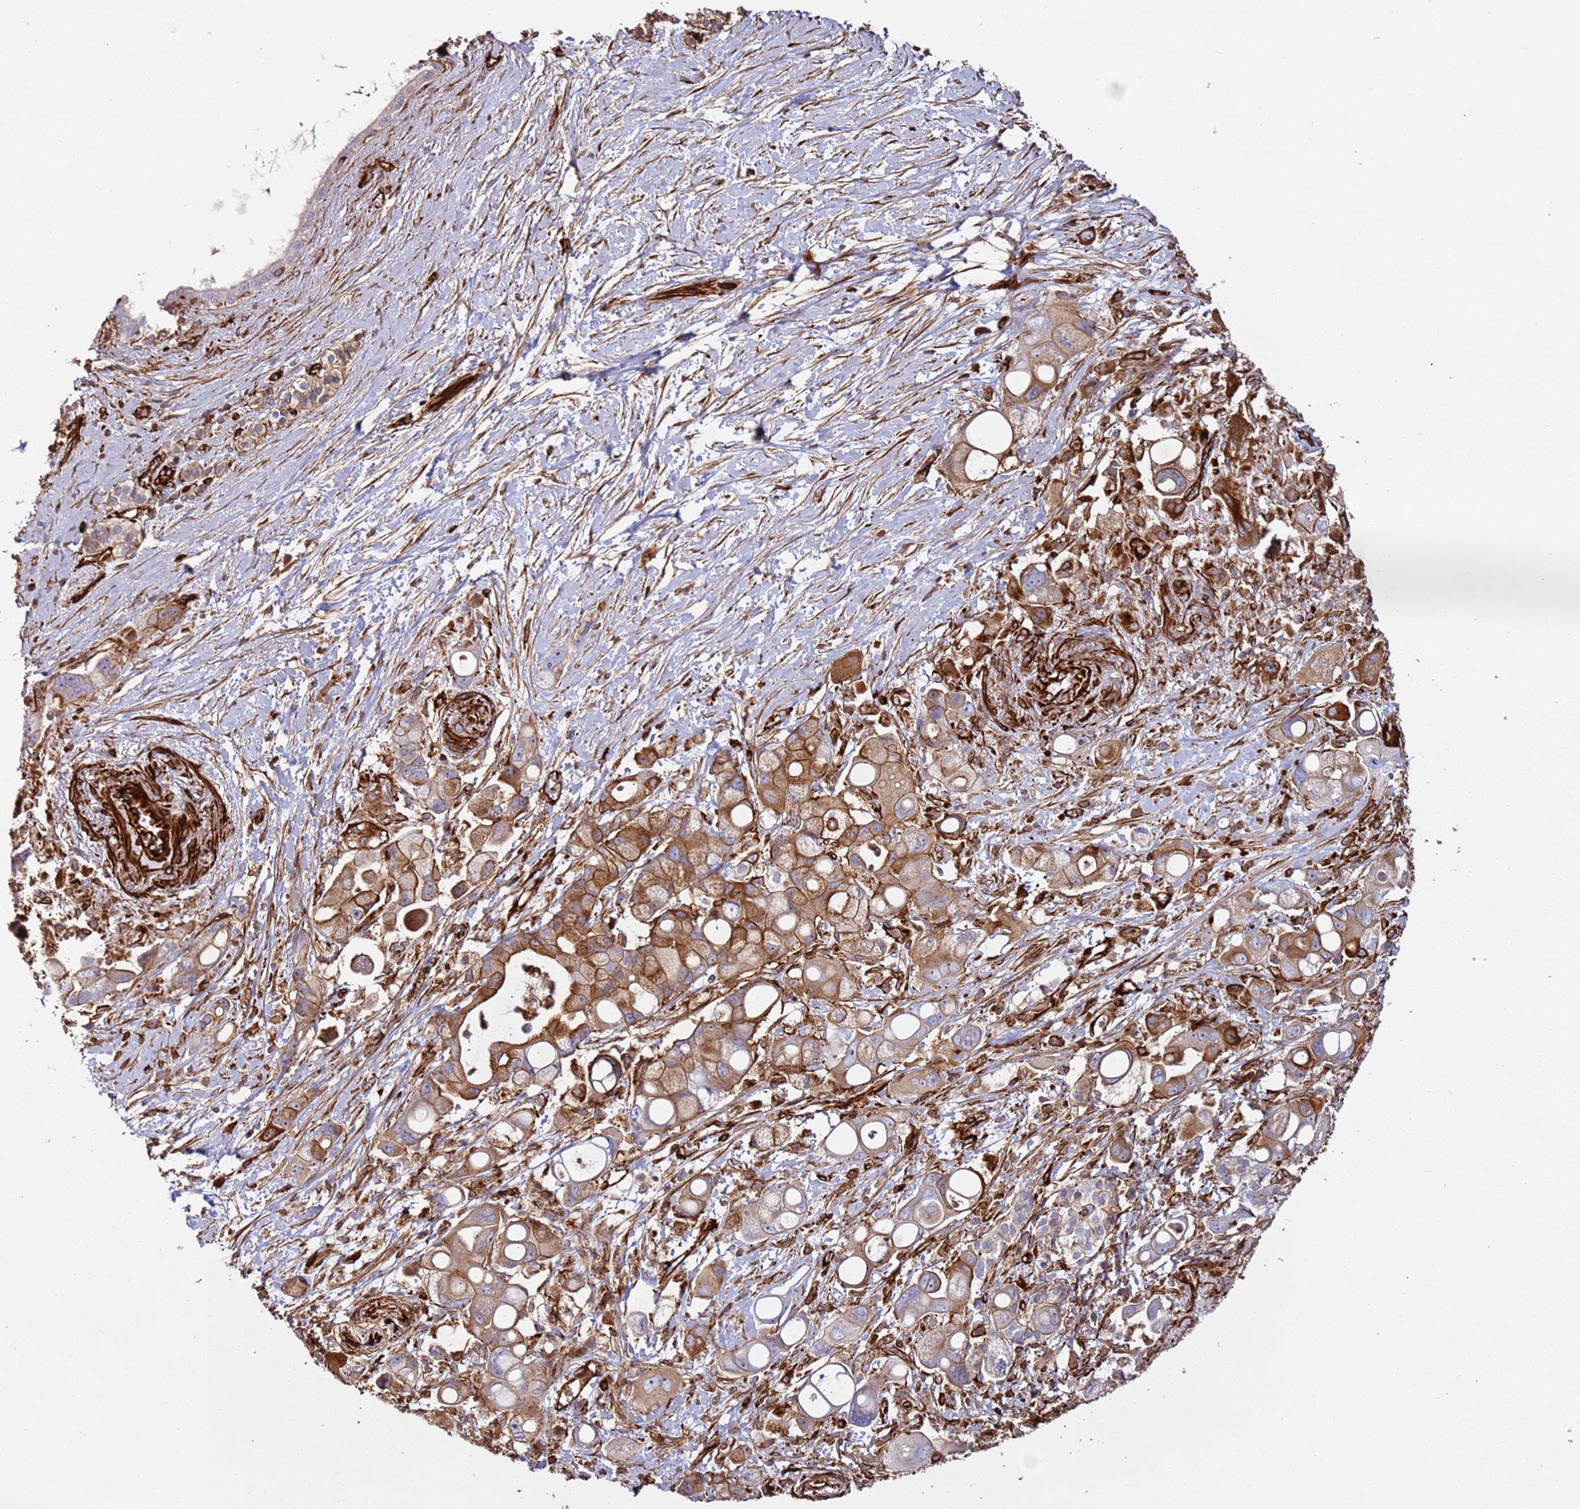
{"staining": {"intensity": "moderate", "quantity": "25%-75%", "location": "cytoplasmic/membranous"}, "tissue": "pancreatic cancer", "cell_type": "Tumor cells", "image_type": "cancer", "snomed": [{"axis": "morphology", "description": "Adenocarcinoma, NOS"}, {"axis": "topography", "description": "Pancreas"}], "caption": "A histopathology image of human pancreatic adenocarcinoma stained for a protein shows moderate cytoplasmic/membranous brown staining in tumor cells.", "gene": "MRGPRE", "patient": {"sex": "male", "age": 68}}